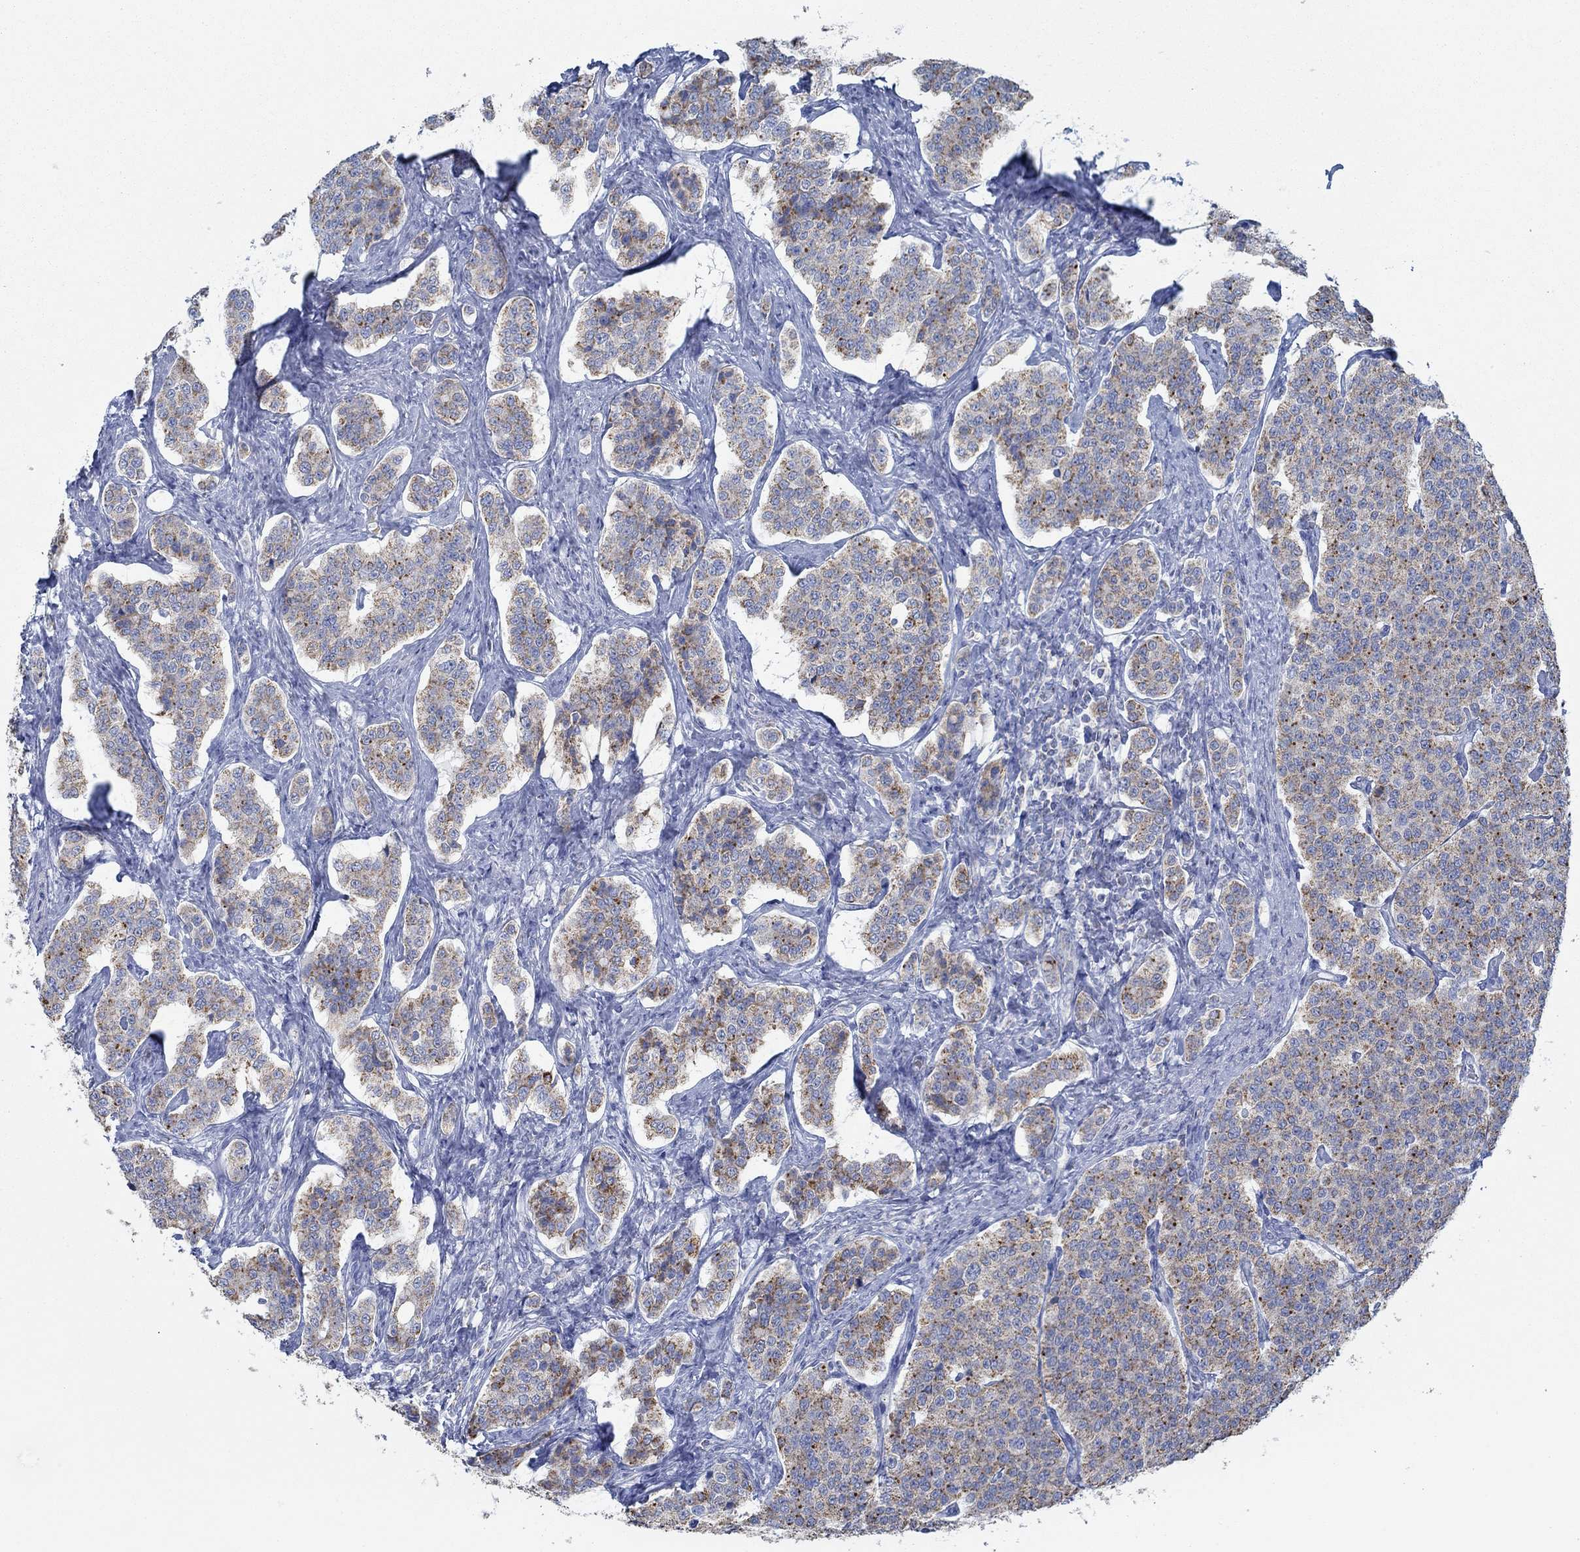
{"staining": {"intensity": "moderate", "quantity": "25%-75%", "location": "cytoplasmic/membranous"}, "tissue": "carcinoid", "cell_type": "Tumor cells", "image_type": "cancer", "snomed": [{"axis": "morphology", "description": "Carcinoid, malignant, NOS"}, {"axis": "topography", "description": "Small intestine"}], "caption": "Protein staining demonstrates moderate cytoplasmic/membranous expression in approximately 25%-75% of tumor cells in carcinoid.", "gene": "GLOD5", "patient": {"sex": "female", "age": 58}}